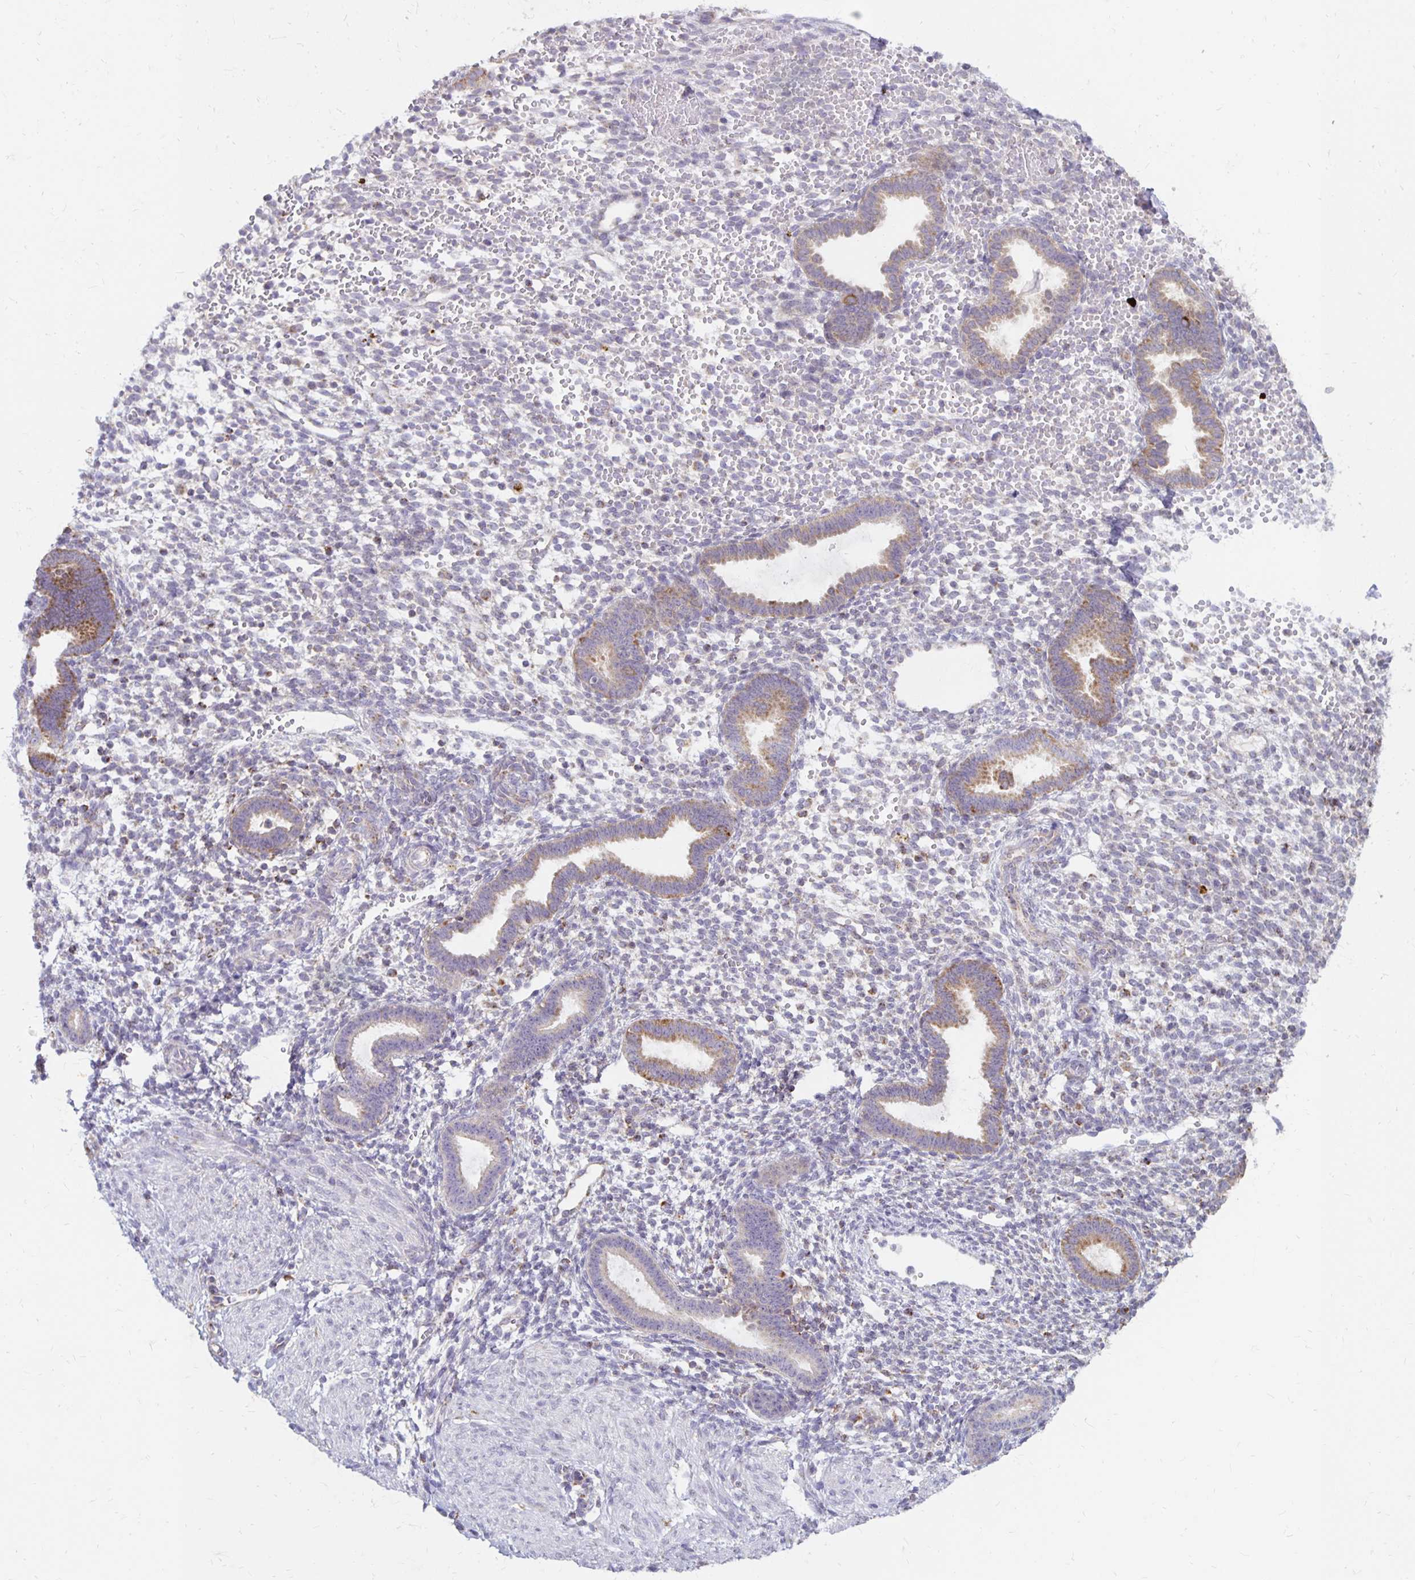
{"staining": {"intensity": "negative", "quantity": "none", "location": "none"}, "tissue": "endometrium", "cell_type": "Cells in endometrial stroma", "image_type": "normal", "snomed": [{"axis": "morphology", "description": "Normal tissue, NOS"}, {"axis": "topography", "description": "Endometrium"}], "caption": "Immunohistochemistry (IHC) histopathology image of unremarkable endometrium: human endometrium stained with DAB shows no significant protein expression in cells in endometrial stroma.", "gene": "IER3", "patient": {"sex": "female", "age": 36}}